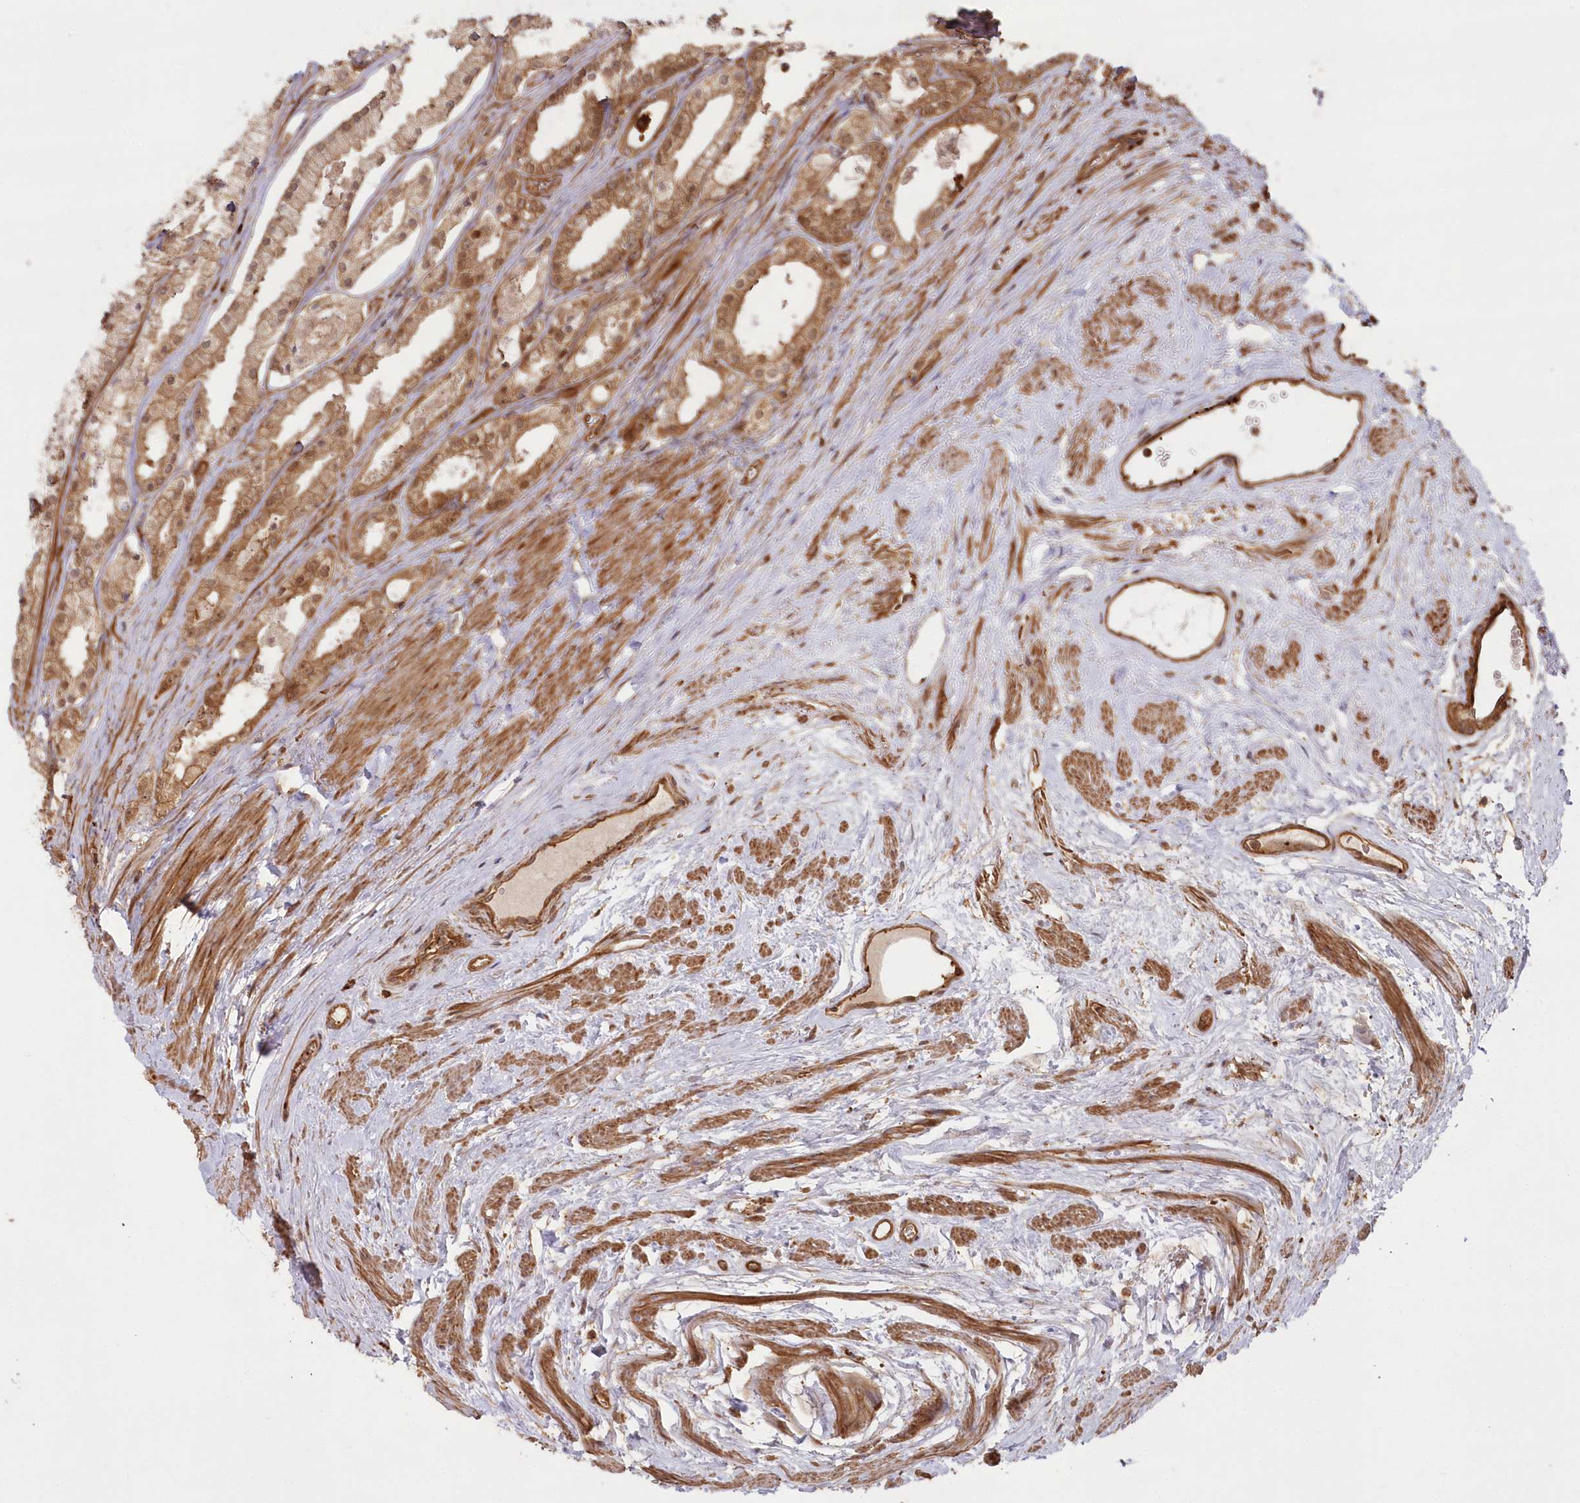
{"staining": {"intensity": "moderate", "quantity": ">75%", "location": "cytoplasmic/membranous"}, "tissue": "prostate cancer", "cell_type": "Tumor cells", "image_type": "cancer", "snomed": [{"axis": "morphology", "description": "Adenocarcinoma, High grade"}, {"axis": "topography", "description": "Prostate"}], "caption": "Adenocarcinoma (high-grade) (prostate) stained with DAB immunohistochemistry exhibits medium levels of moderate cytoplasmic/membranous staining in about >75% of tumor cells.", "gene": "RGCC", "patient": {"sex": "male", "age": 68}}